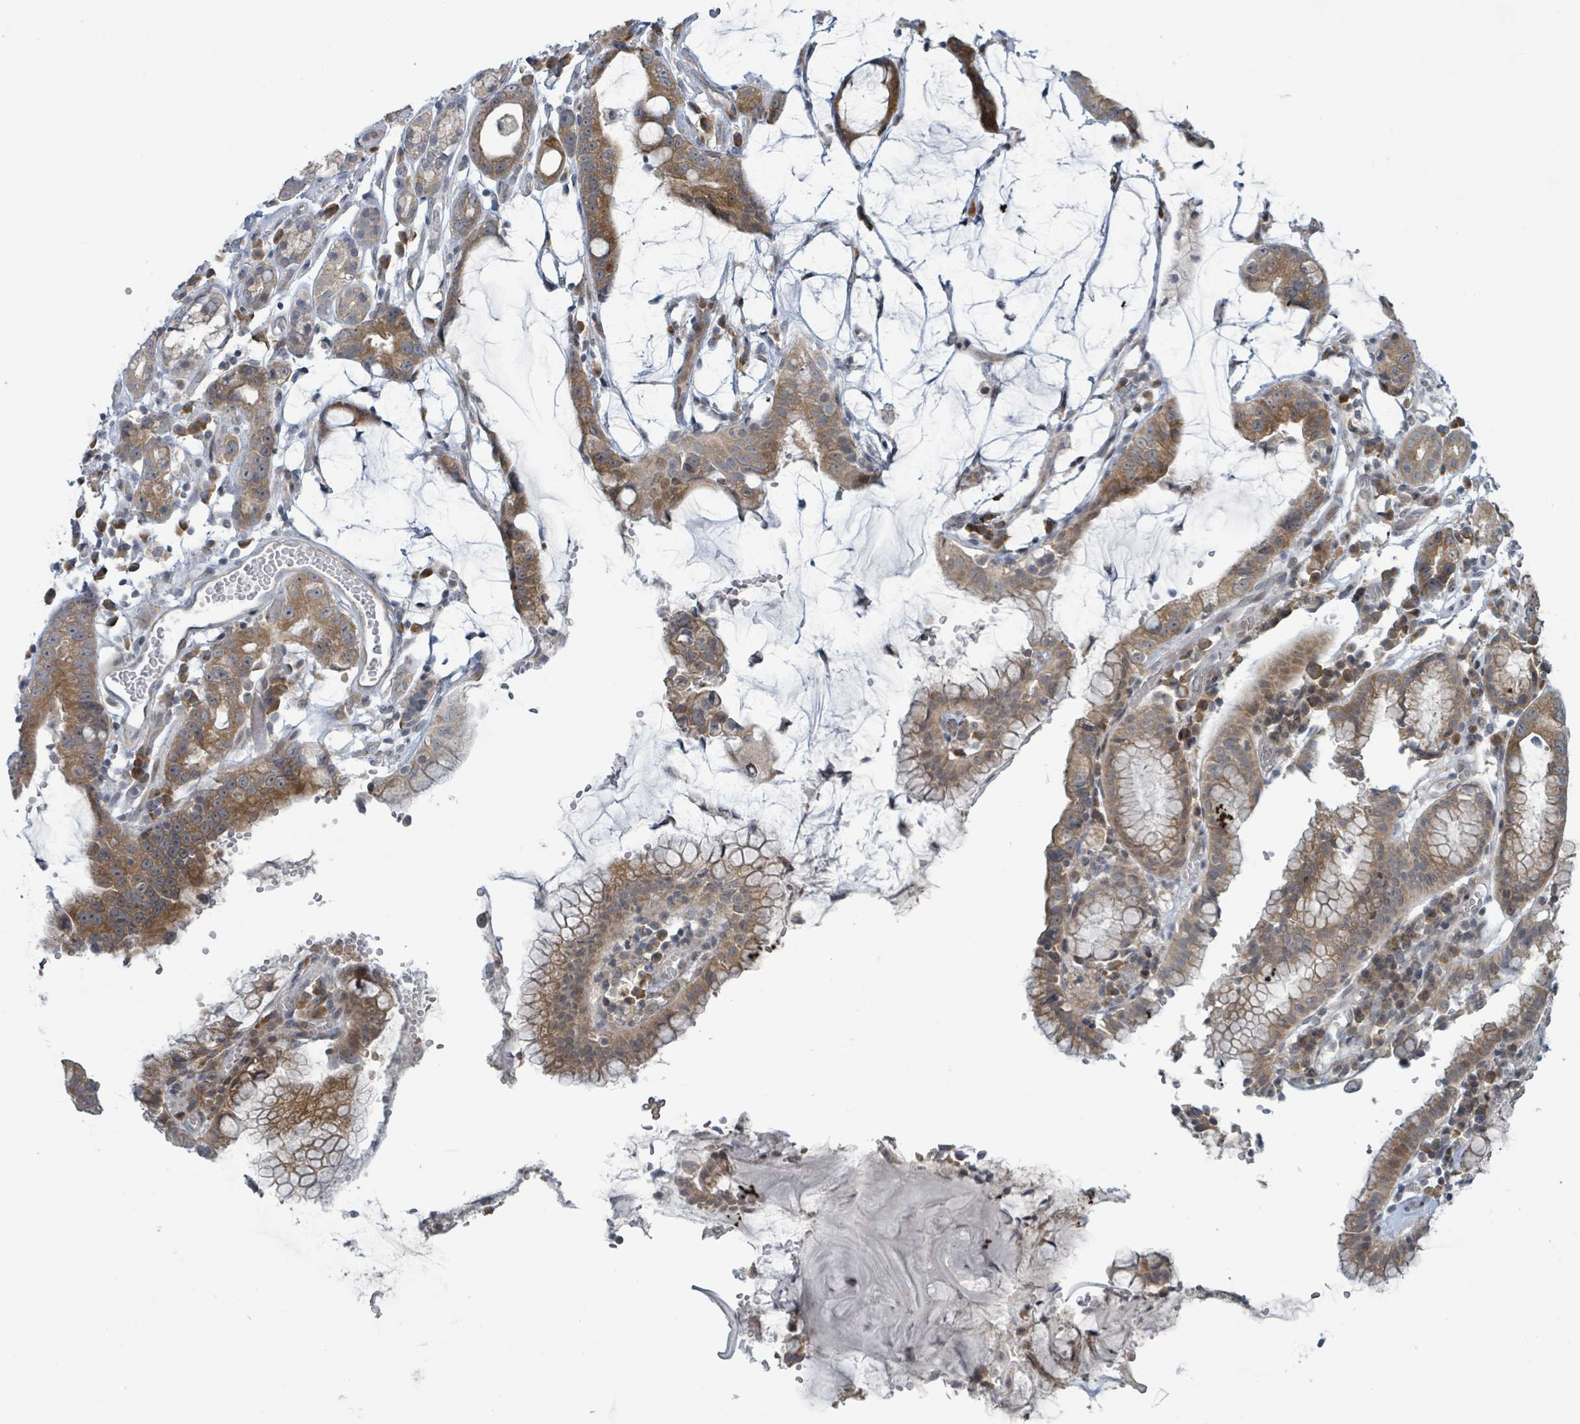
{"staining": {"intensity": "moderate", "quantity": ">75%", "location": "cytoplasmic/membranous"}, "tissue": "stomach cancer", "cell_type": "Tumor cells", "image_type": "cancer", "snomed": [{"axis": "morphology", "description": "Adenocarcinoma, NOS"}, {"axis": "topography", "description": "Stomach"}], "caption": "Stomach cancer stained with DAB IHC shows medium levels of moderate cytoplasmic/membranous expression in about >75% of tumor cells.", "gene": "RPL32", "patient": {"sex": "male", "age": 55}}